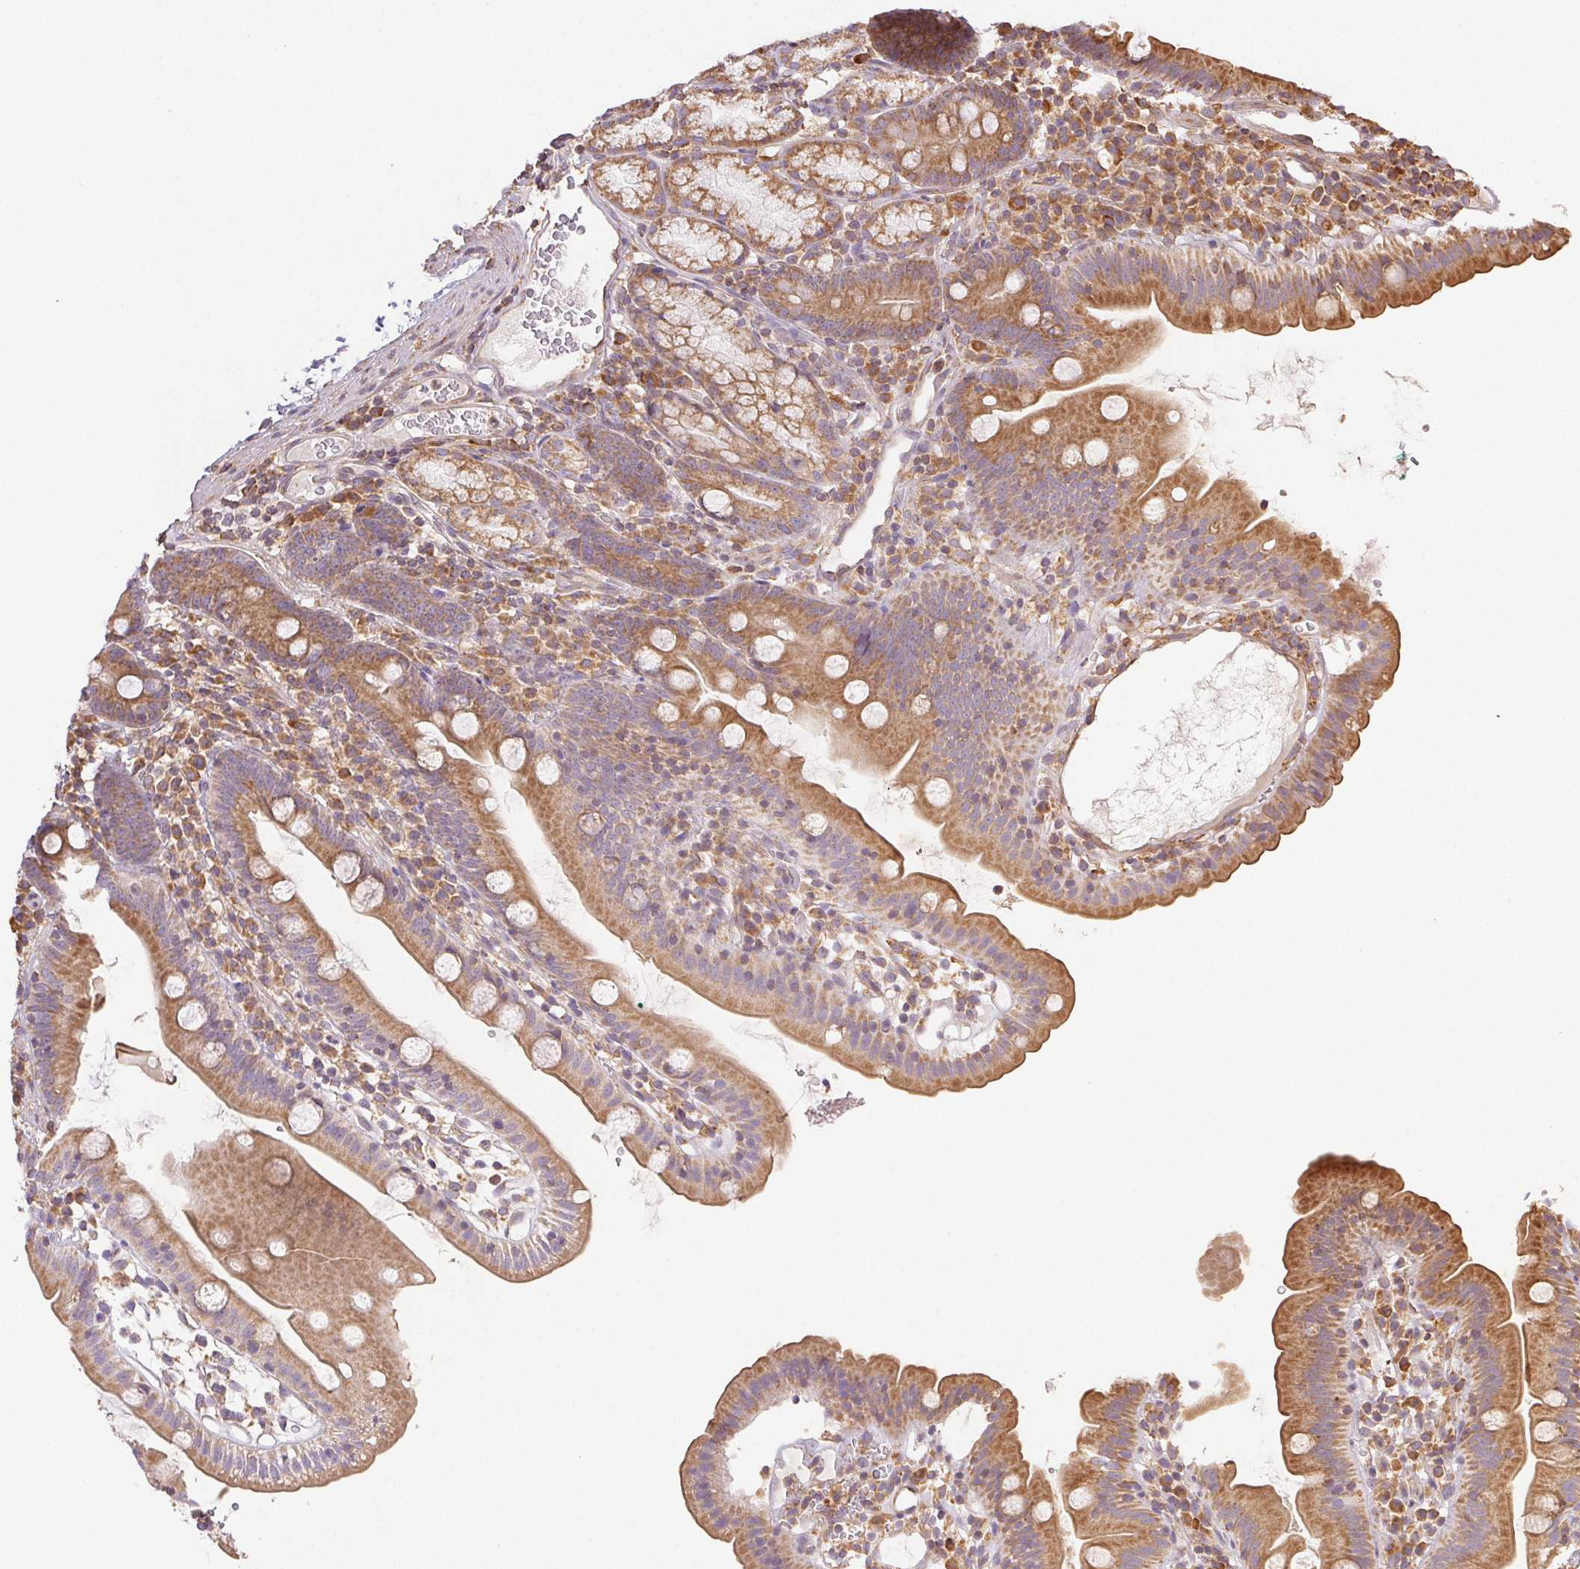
{"staining": {"intensity": "moderate", "quantity": ">75%", "location": "cytoplasmic/membranous"}, "tissue": "duodenum", "cell_type": "Glandular cells", "image_type": "normal", "snomed": [{"axis": "morphology", "description": "Normal tissue, NOS"}, {"axis": "topography", "description": "Duodenum"}], "caption": "The image shows staining of benign duodenum, revealing moderate cytoplasmic/membranous protein staining (brown color) within glandular cells.", "gene": "ENTREP1", "patient": {"sex": "female", "age": 67}}